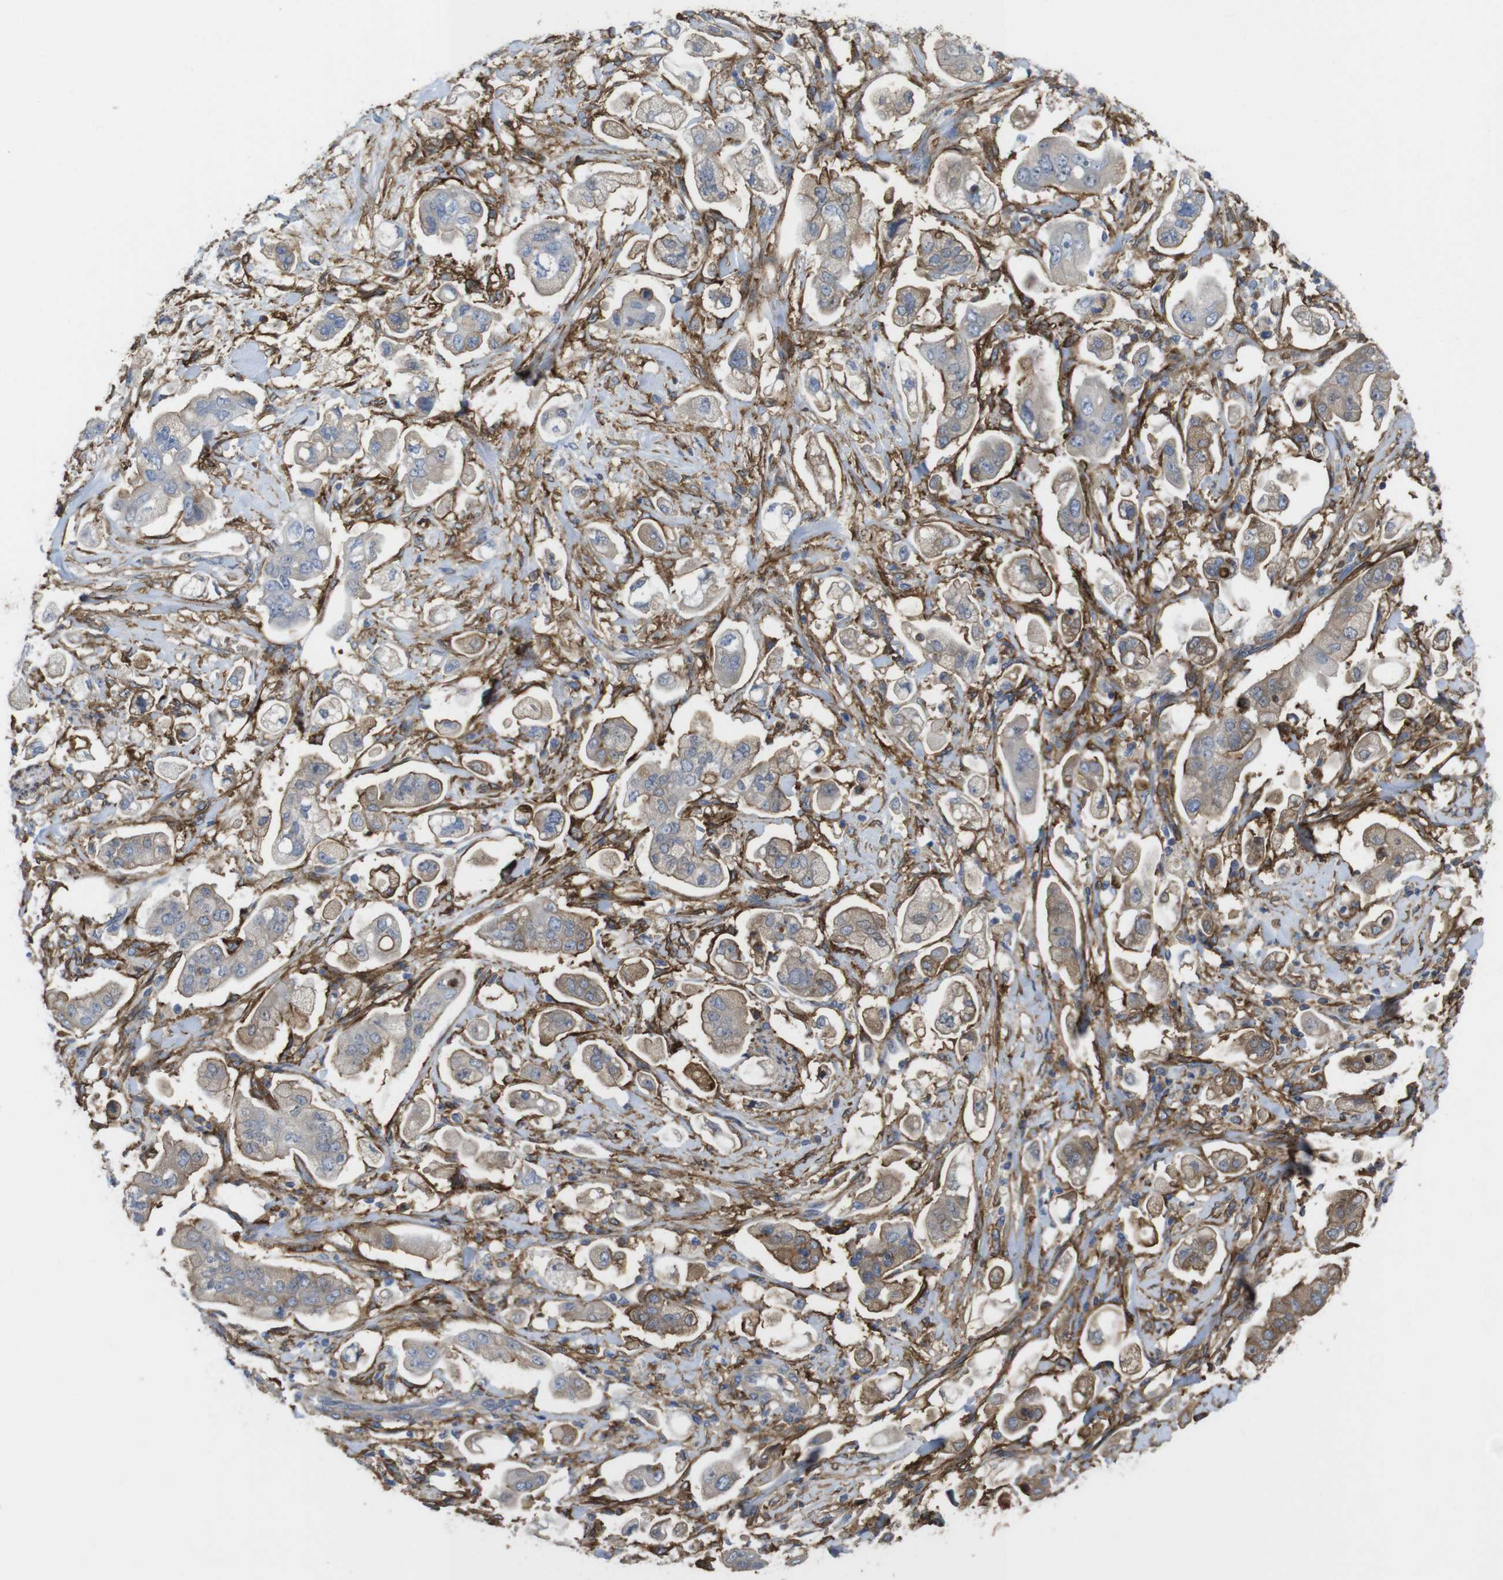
{"staining": {"intensity": "moderate", "quantity": "25%-75%", "location": "cytoplasmic/membranous"}, "tissue": "stomach cancer", "cell_type": "Tumor cells", "image_type": "cancer", "snomed": [{"axis": "morphology", "description": "Adenocarcinoma, NOS"}, {"axis": "topography", "description": "Stomach"}], "caption": "Stomach adenocarcinoma tissue displays moderate cytoplasmic/membranous staining in approximately 25%-75% of tumor cells, visualized by immunohistochemistry.", "gene": "CYBRD1", "patient": {"sex": "male", "age": 62}}